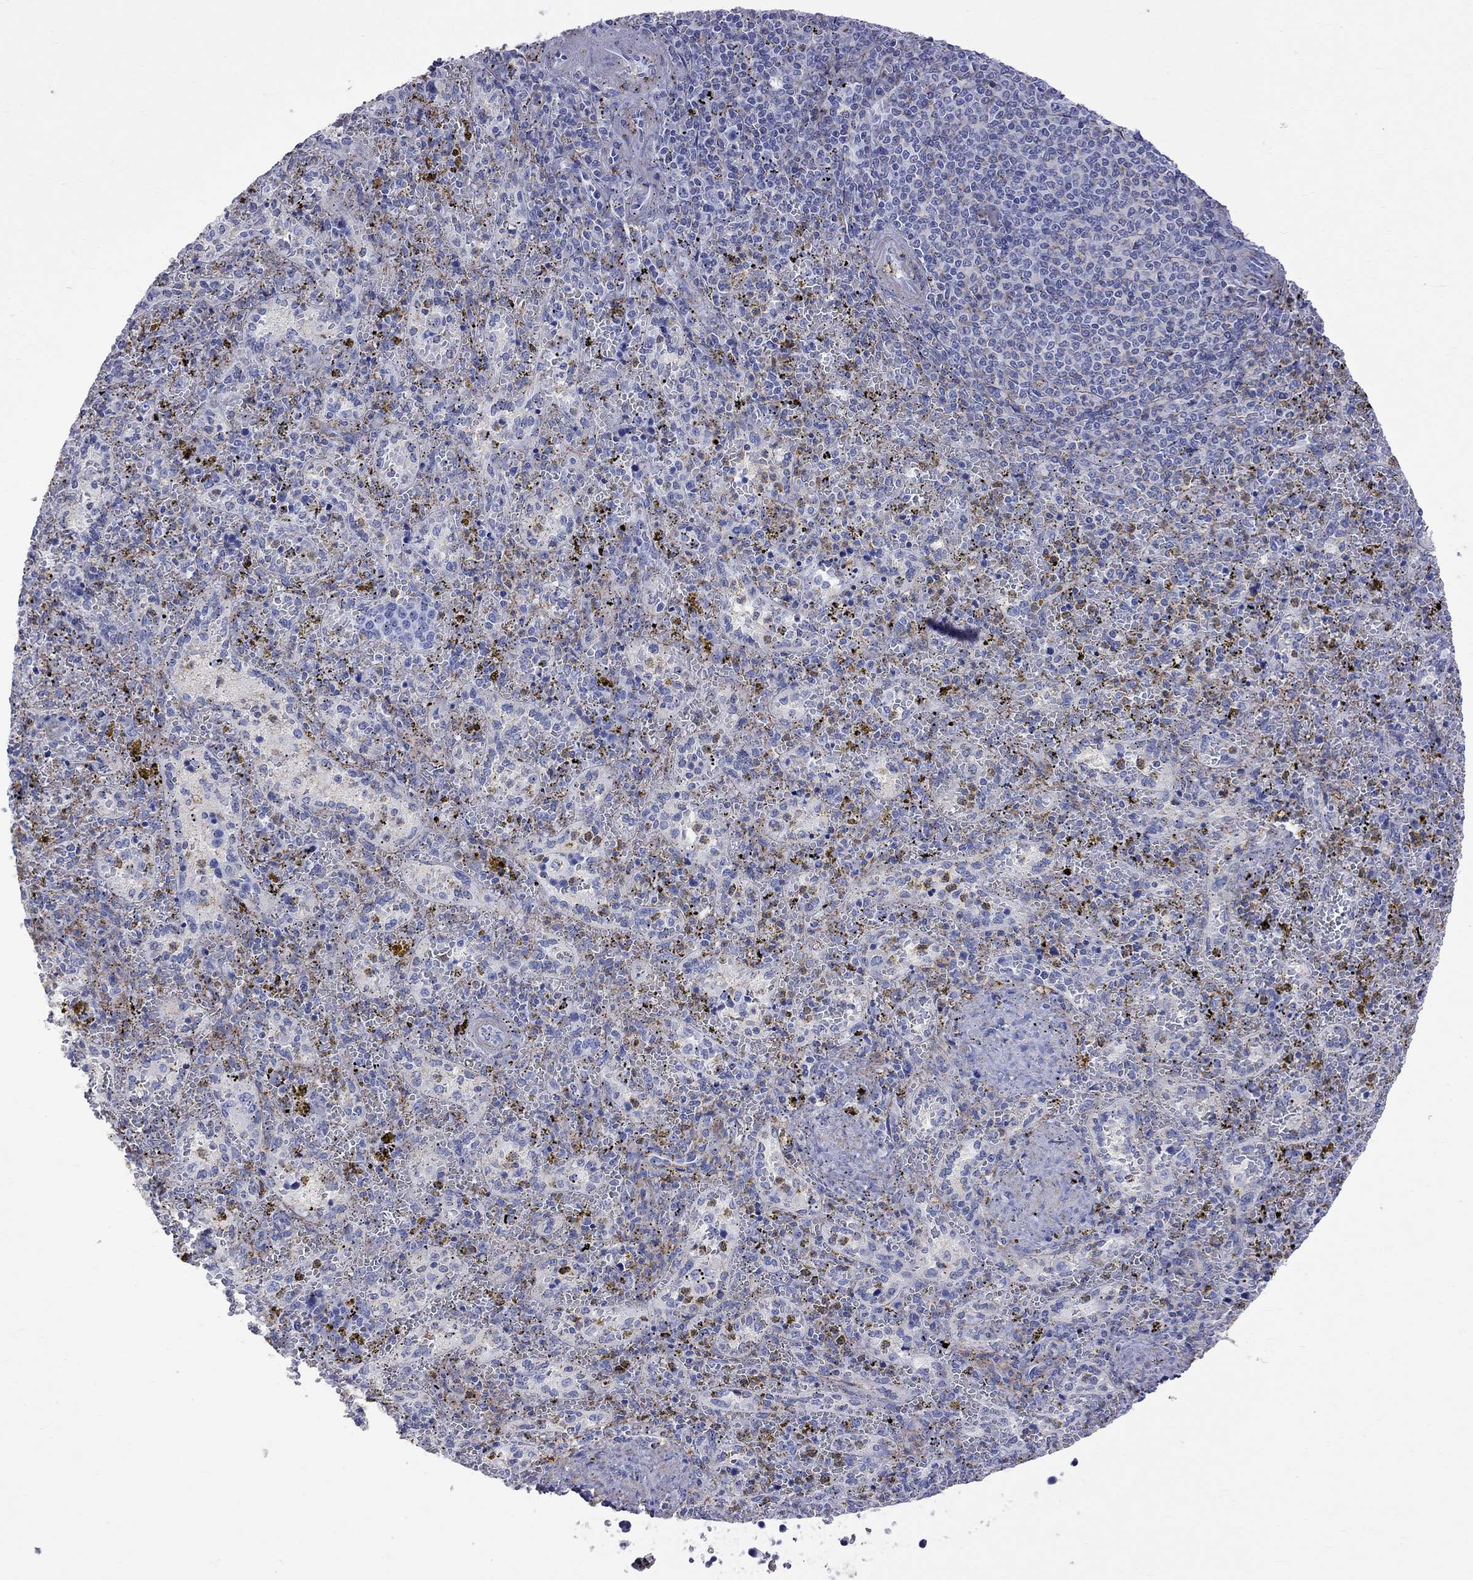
{"staining": {"intensity": "negative", "quantity": "none", "location": "none"}, "tissue": "spleen", "cell_type": "Cells in red pulp", "image_type": "normal", "snomed": [{"axis": "morphology", "description": "Normal tissue, NOS"}, {"axis": "topography", "description": "Spleen"}], "caption": "Micrograph shows no significant protein positivity in cells in red pulp of unremarkable spleen.", "gene": "S100A3", "patient": {"sex": "female", "age": 50}}